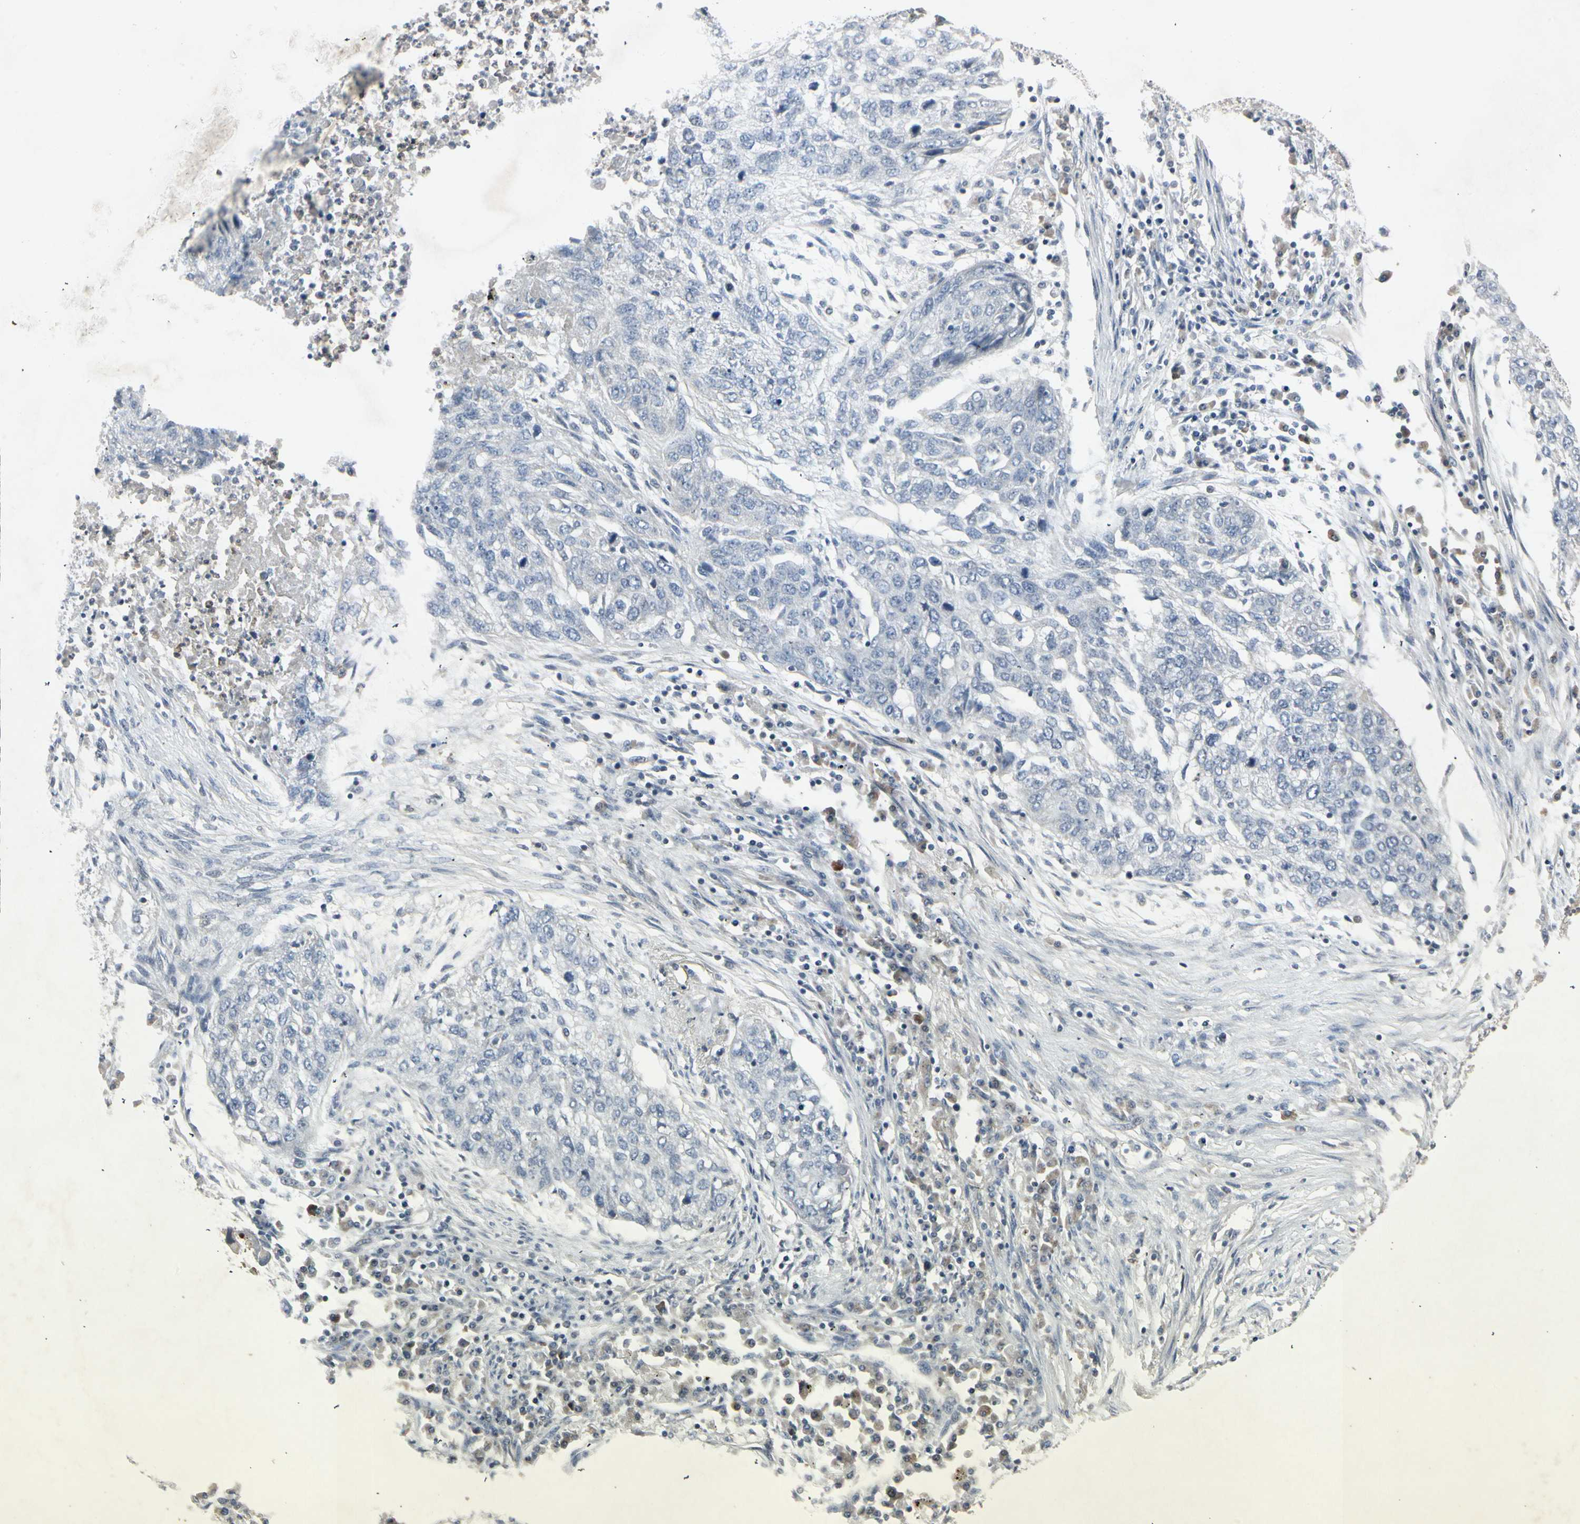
{"staining": {"intensity": "negative", "quantity": "none", "location": "none"}, "tissue": "lung cancer", "cell_type": "Tumor cells", "image_type": "cancer", "snomed": [{"axis": "morphology", "description": "Squamous cell carcinoma, NOS"}, {"axis": "topography", "description": "Lung"}], "caption": "High power microscopy micrograph of an immunohistochemistry (IHC) micrograph of lung squamous cell carcinoma, revealing no significant expression in tumor cells. Brightfield microscopy of IHC stained with DAB (3,3'-diaminobenzidine) (brown) and hematoxylin (blue), captured at high magnification.", "gene": "TEK", "patient": {"sex": "female", "age": 63}}